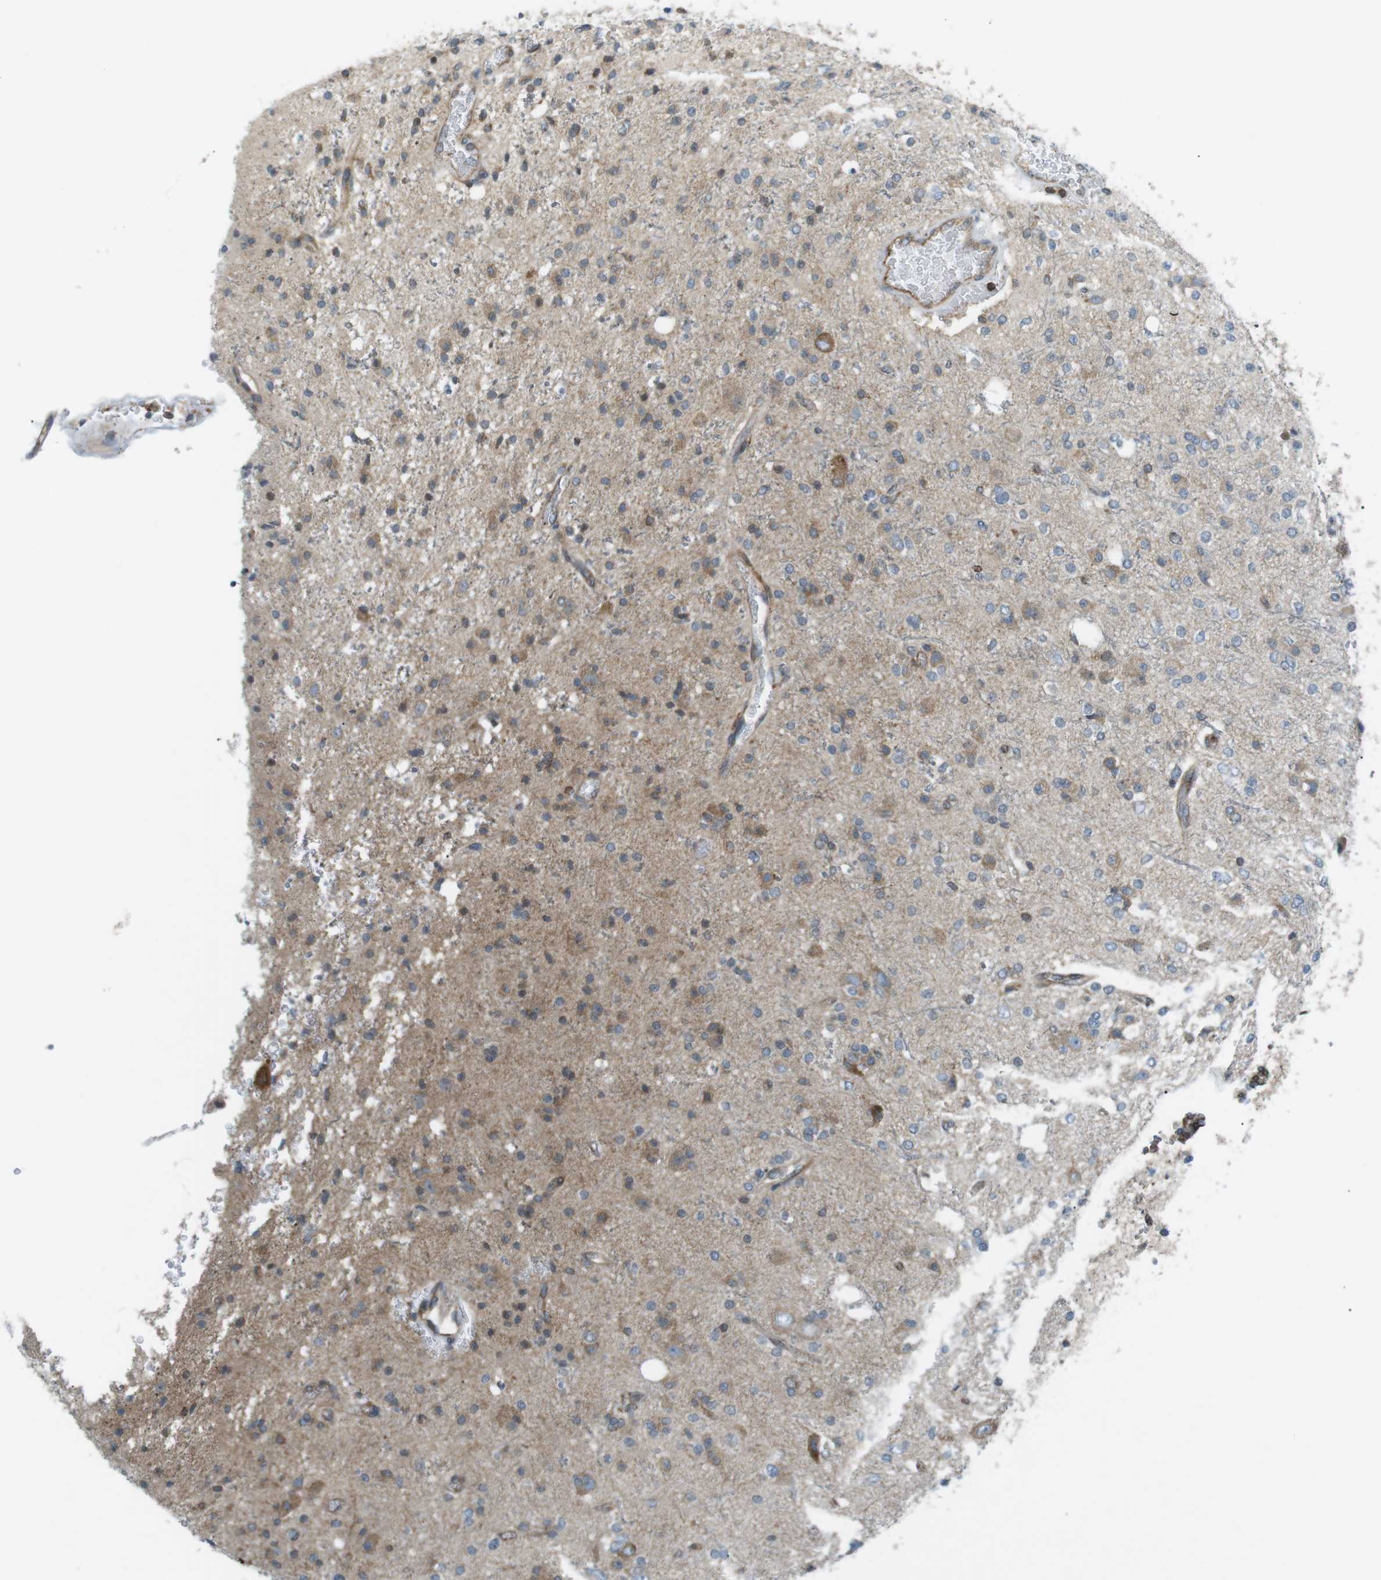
{"staining": {"intensity": "moderate", "quantity": "<25%", "location": "cytoplasmic/membranous"}, "tissue": "glioma", "cell_type": "Tumor cells", "image_type": "cancer", "snomed": [{"axis": "morphology", "description": "Glioma, malignant, High grade"}, {"axis": "topography", "description": "Brain"}], "caption": "A brown stain shows moderate cytoplasmic/membranous positivity of a protein in human glioma tumor cells.", "gene": "FLII", "patient": {"sex": "male", "age": 47}}